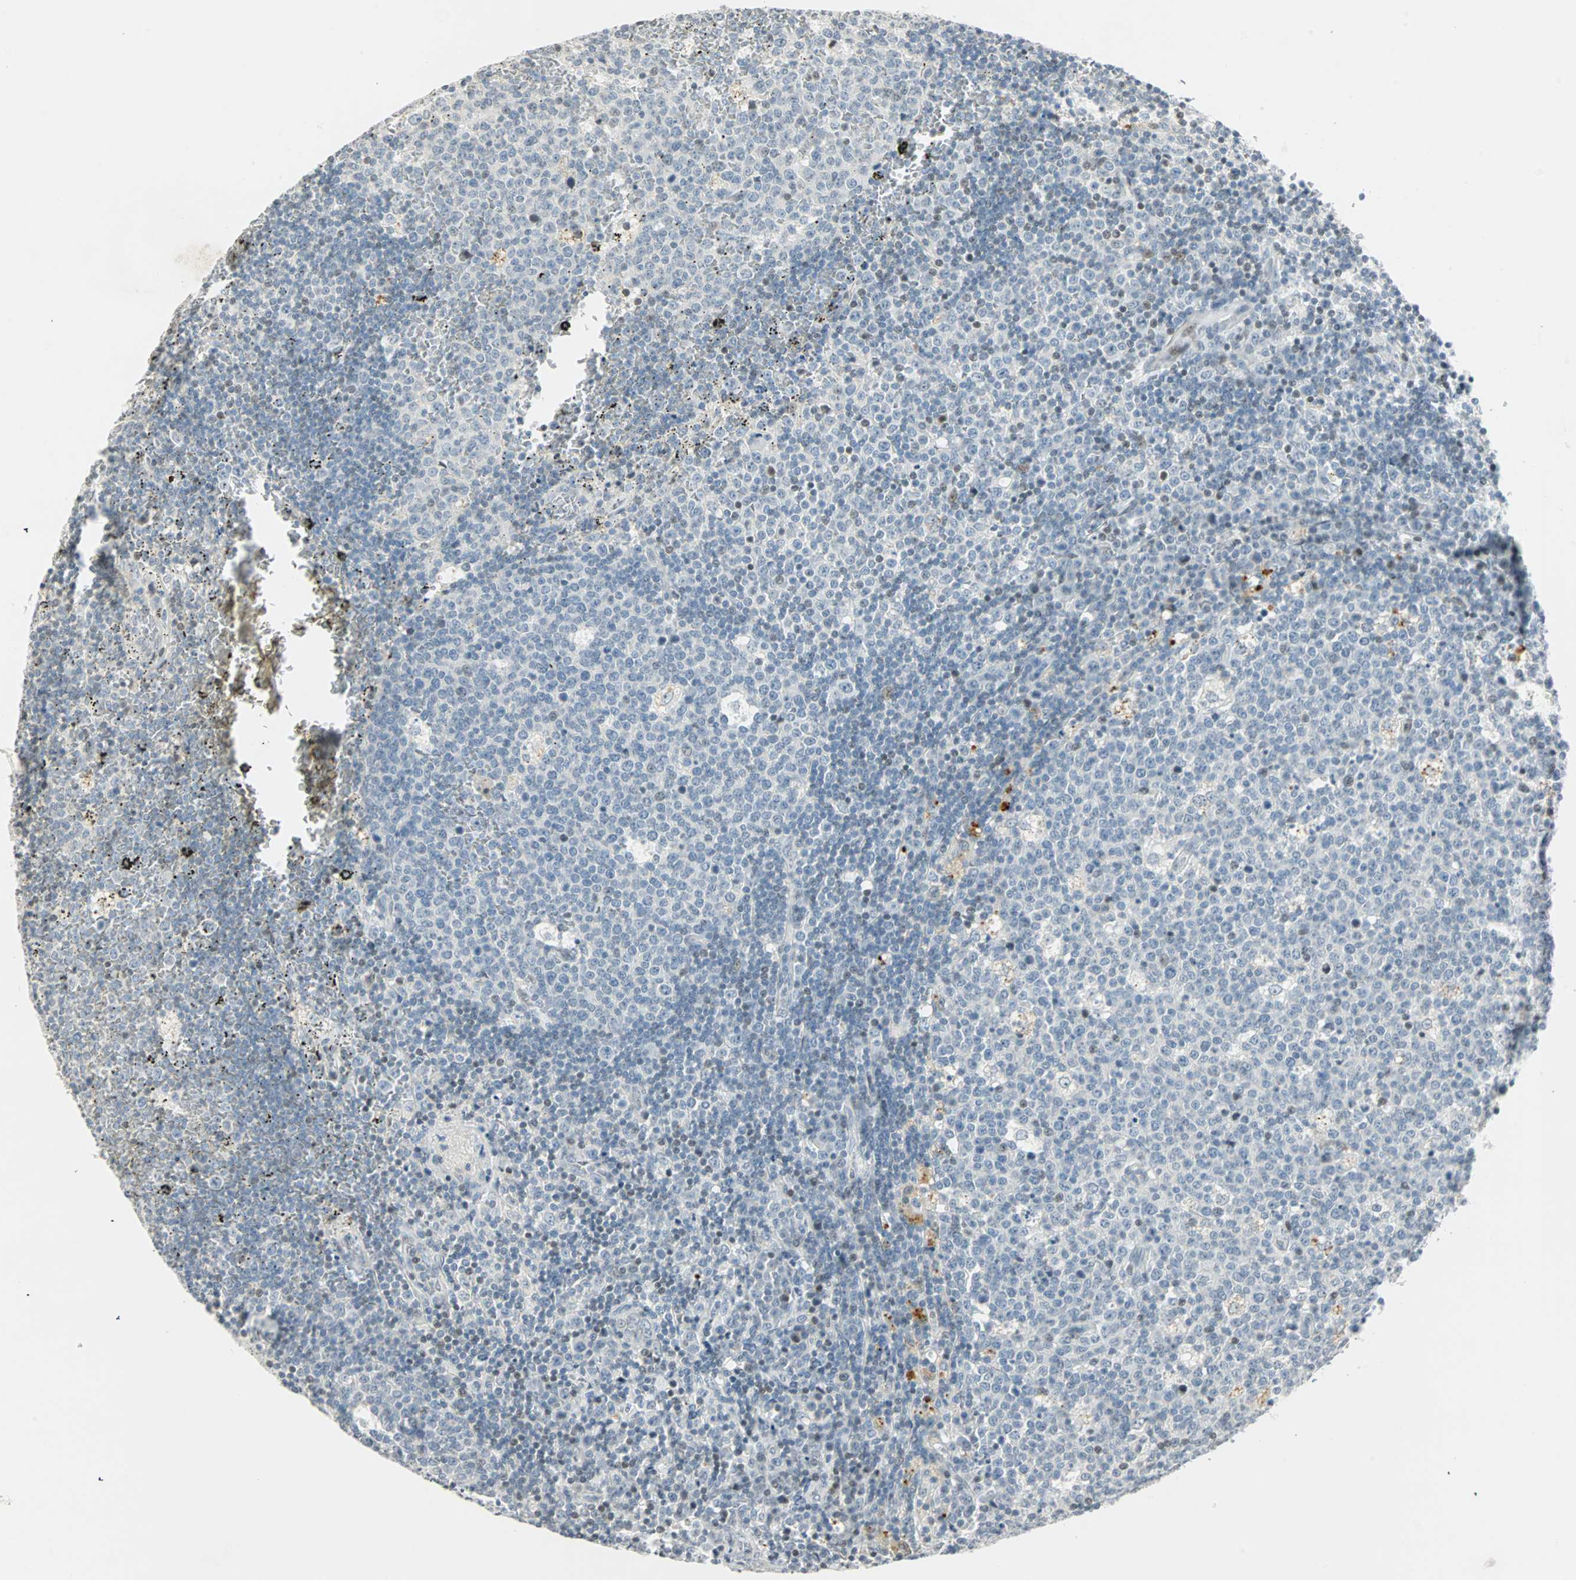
{"staining": {"intensity": "moderate", "quantity": "<25%", "location": "nuclear"}, "tissue": "lymph node", "cell_type": "Germinal center cells", "image_type": "normal", "snomed": [{"axis": "morphology", "description": "Normal tissue, NOS"}, {"axis": "topography", "description": "Lymph node"}, {"axis": "topography", "description": "Salivary gland"}], "caption": "Lymph node stained with DAB immunohistochemistry exhibits low levels of moderate nuclear staining in about <25% of germinal center cells. Using DAB (3,3'-diaminobenzidine) (brown) and hematoxylin (blue) stains, captured at high magnification using brightfield microscopy.", "gene": "SMAD3", "patient": {"sex": "male", "age": 8}}